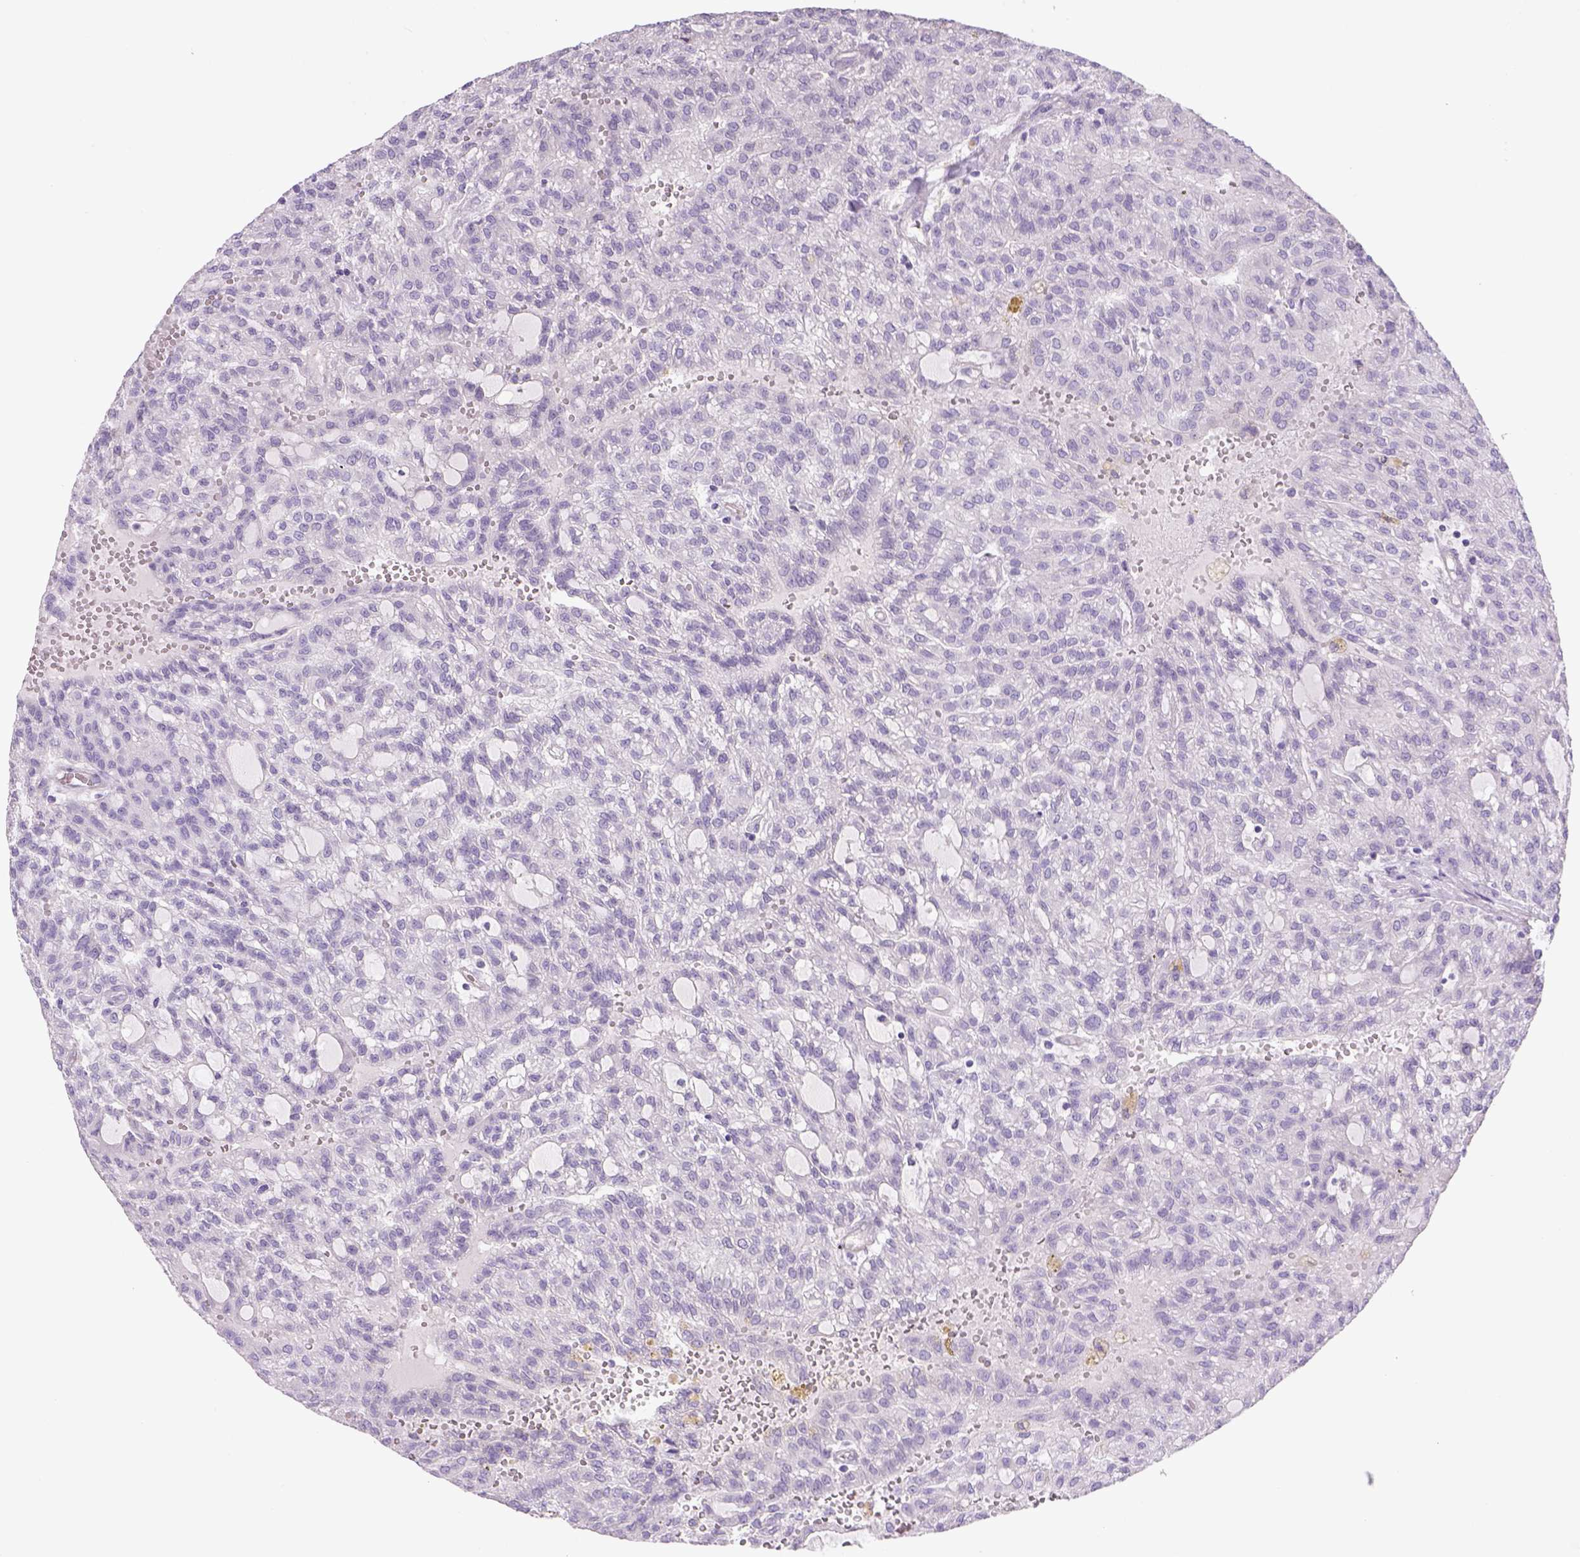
{"staining": {"intensity": "negative", "quantity": "none", "location": "none"}, "tissue": "renal cancer", "cell_type": "Tumor cells", "image_type": "cancer", "snomed": [{"axis": "morphology", "description": "Adenocarcinoma, NOS"}, {"axis": "topography", "description": "Kidney"}], "caption": "Tumor cells show no significant expression in adenocarcinoma (renal). The staining is performed using DAB (3,3'-diaminobenzidine) brown chromogen with nuclei counter-stained in using hematoxylin.", "gene": "TENM4", "patient": {"sex": "male", "age": 63}}